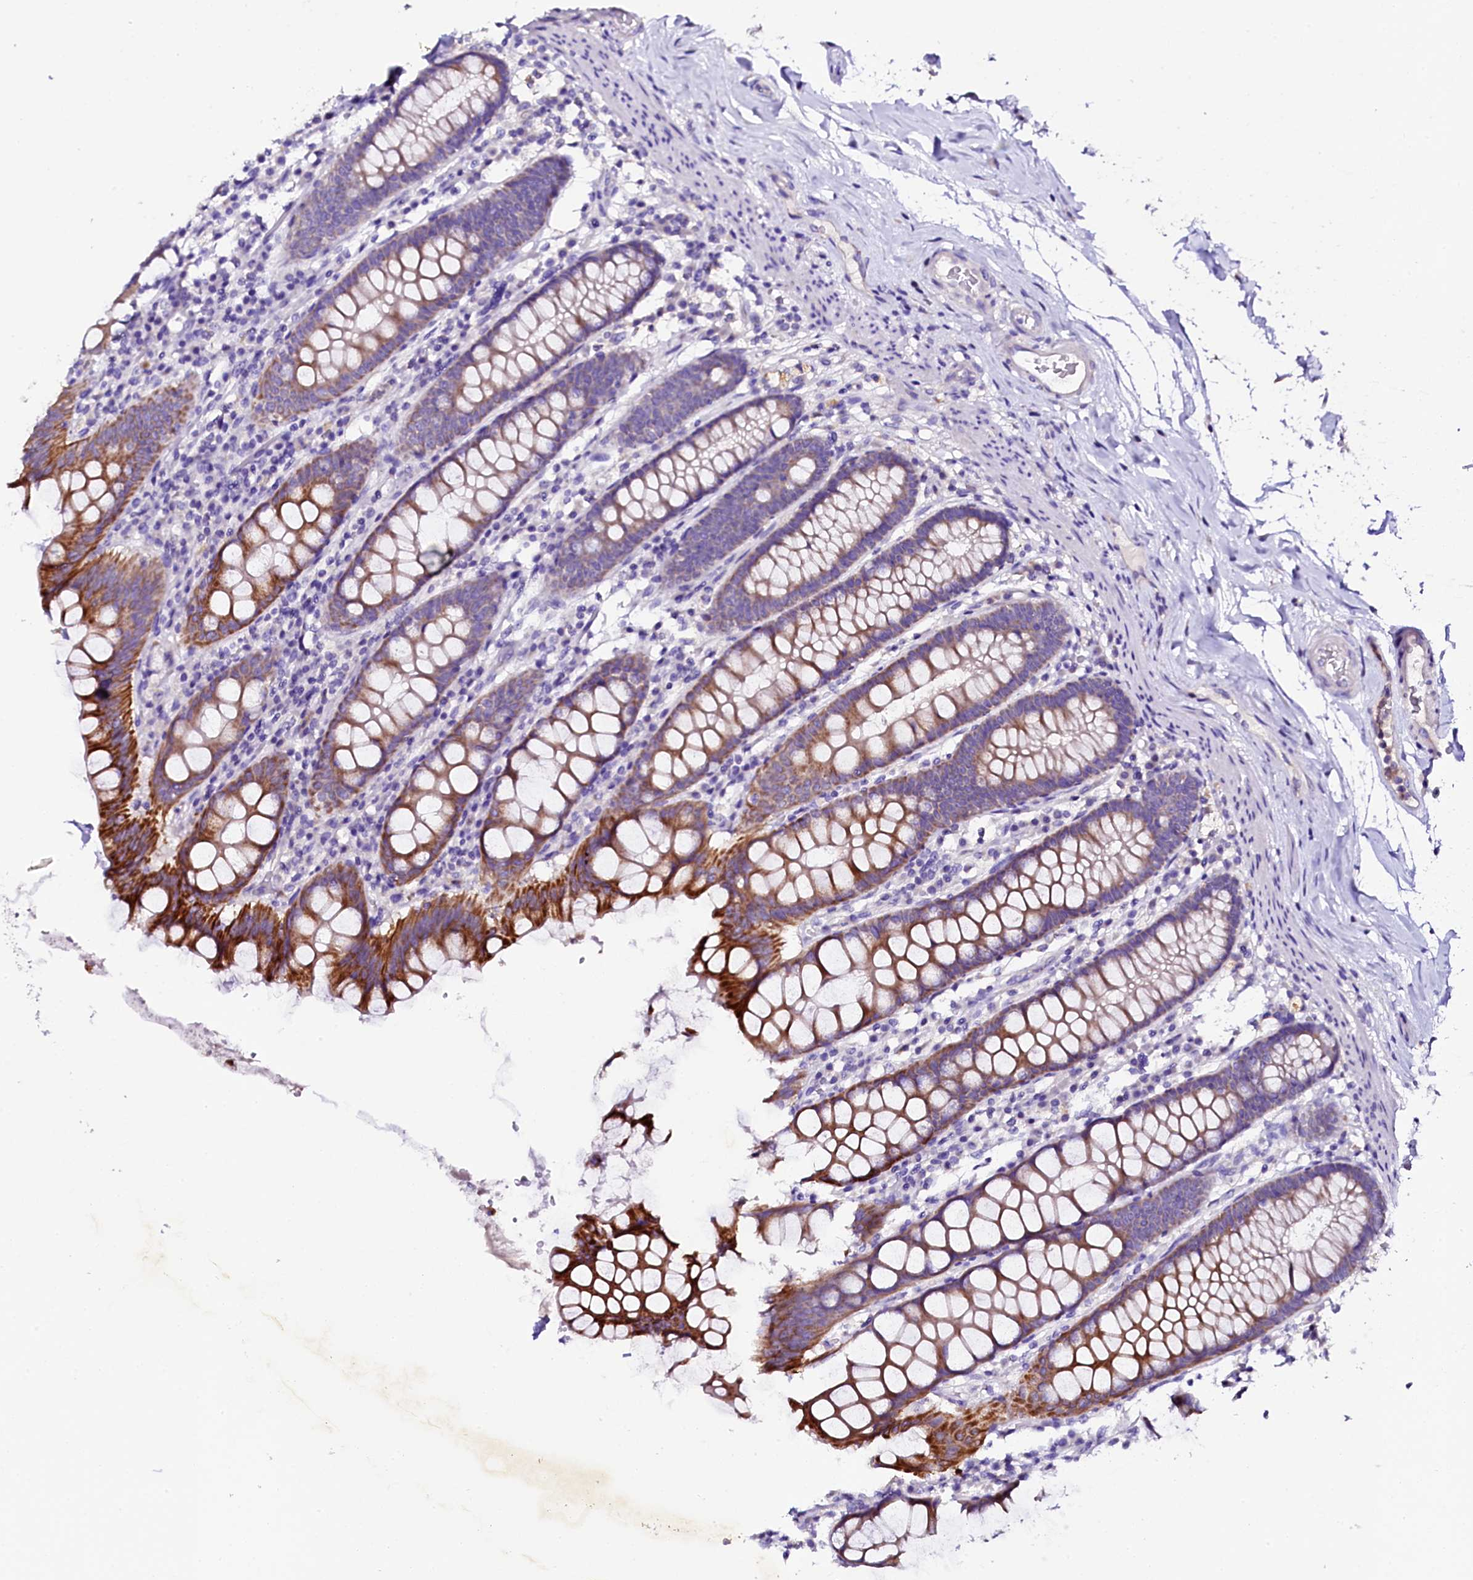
{"staining": {"intensity": "negative", "quantity": "none", "location": "none"}, "tissue": "colon", "cell_type": "Endothelial cells", "image_type": "normal", "snomed": [{"axis": "morphology", "description": "Normal tissue, NOS"}, {"axis": "topography", "description": "Colon"}], "caption": "The micrograph reveals no staining of endothelial cells in unremarkable colon. (Brightfield microscopy of DAB immunohistochemistry (IHC) at high magnification).", "gene": "NAA16", "patient": {"sex": "female", "age": 79}}